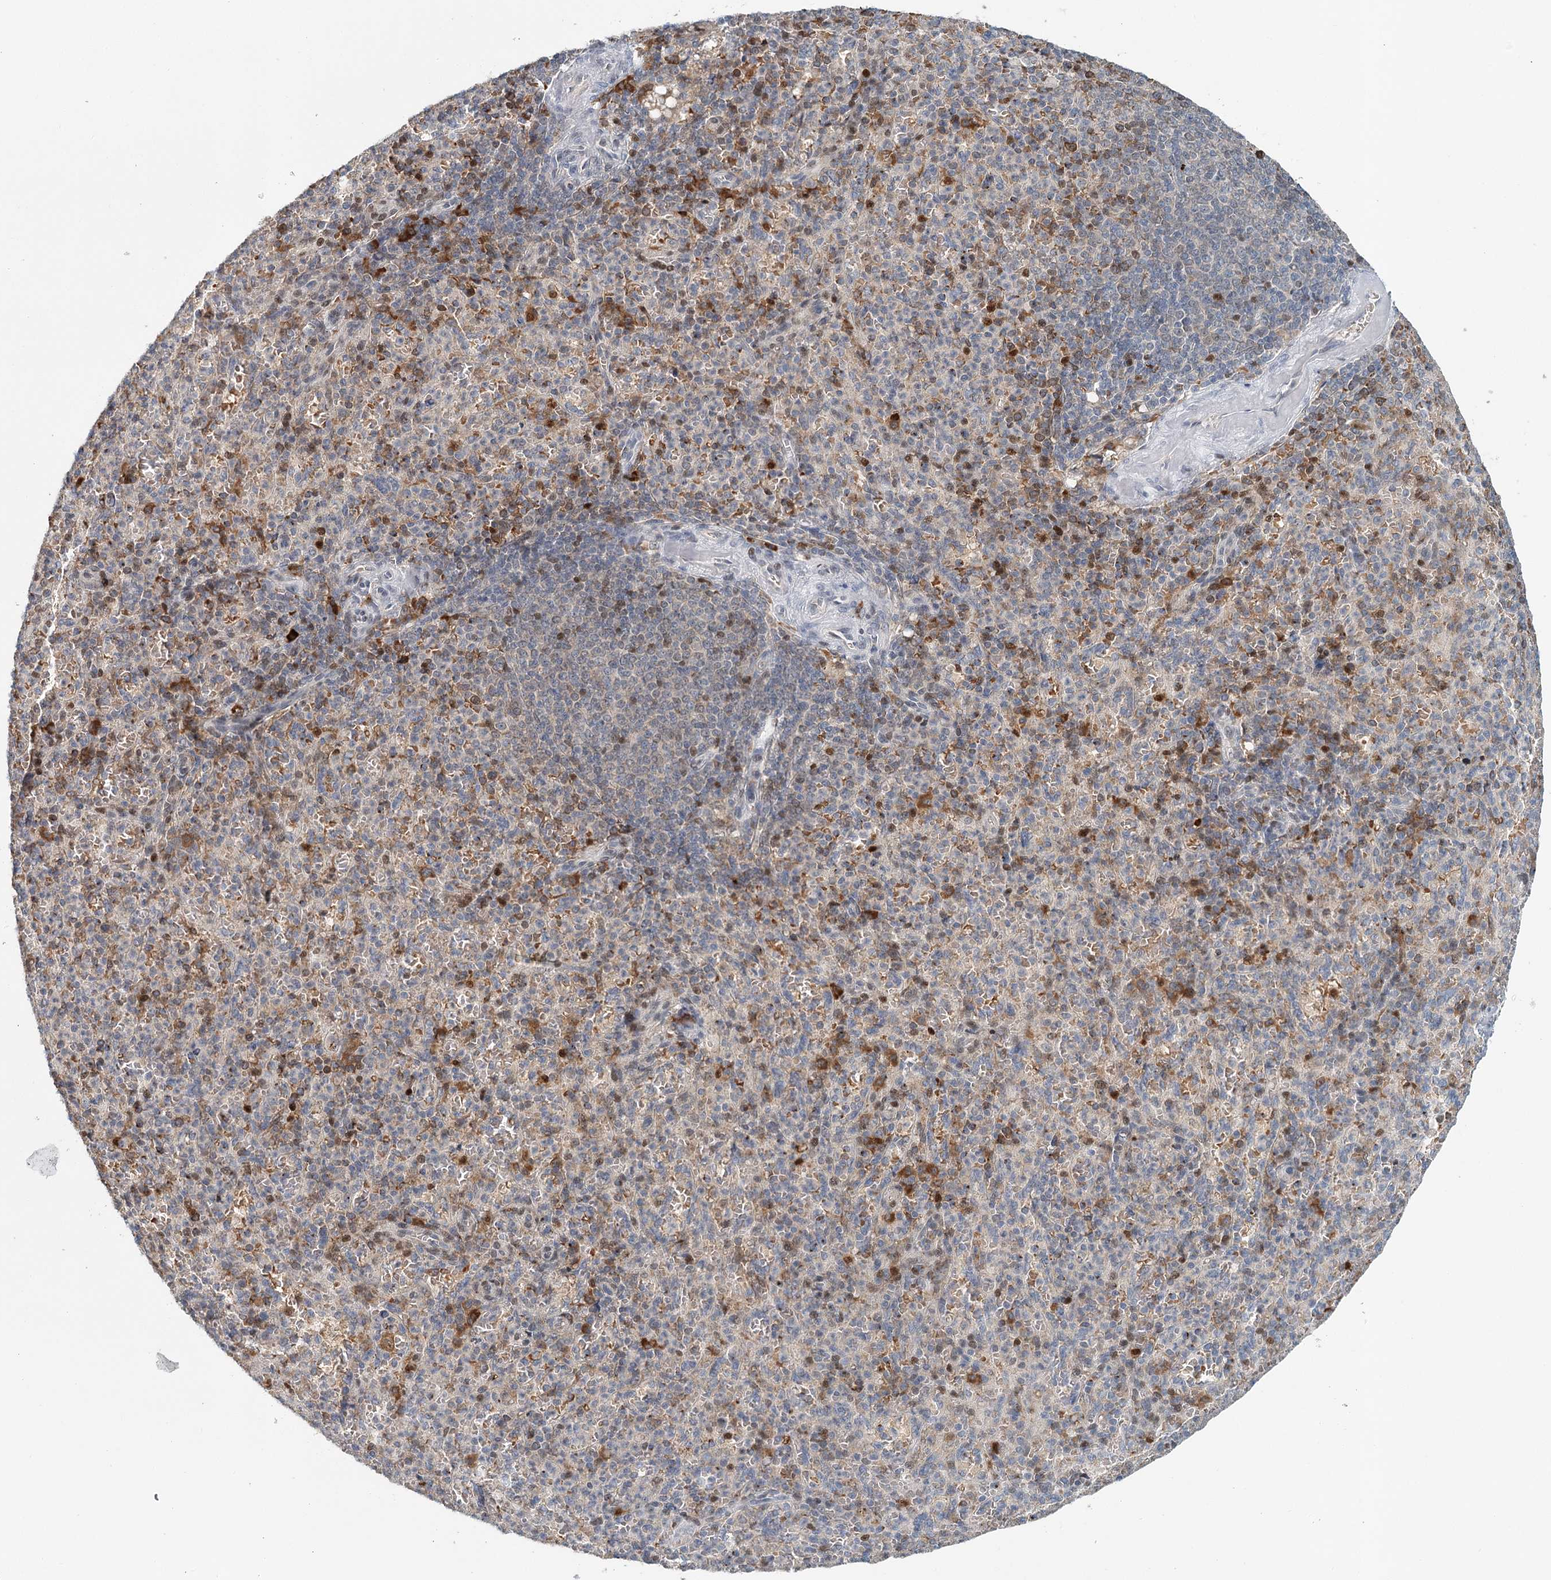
{"staining": {"intensity": "moderate", "quantity": "<25%", "location": "nuclear"}, "tissue": "spleen", "cell_type": "Cells in red pulp", "image_type": "normal", "snomed": [{"axis": "morphology", "description": "Normal tissue, NOS"}, {"axis": "topography", "description": "Spleen"}], "caption": "An IHC micrograph of benign tissue is shown. Protein staining in brown highlights moderate nuclear positivity in spleen within cells in red pulp.", "gene": "ADK", "patient": {"sex": "female", "age": 74}}